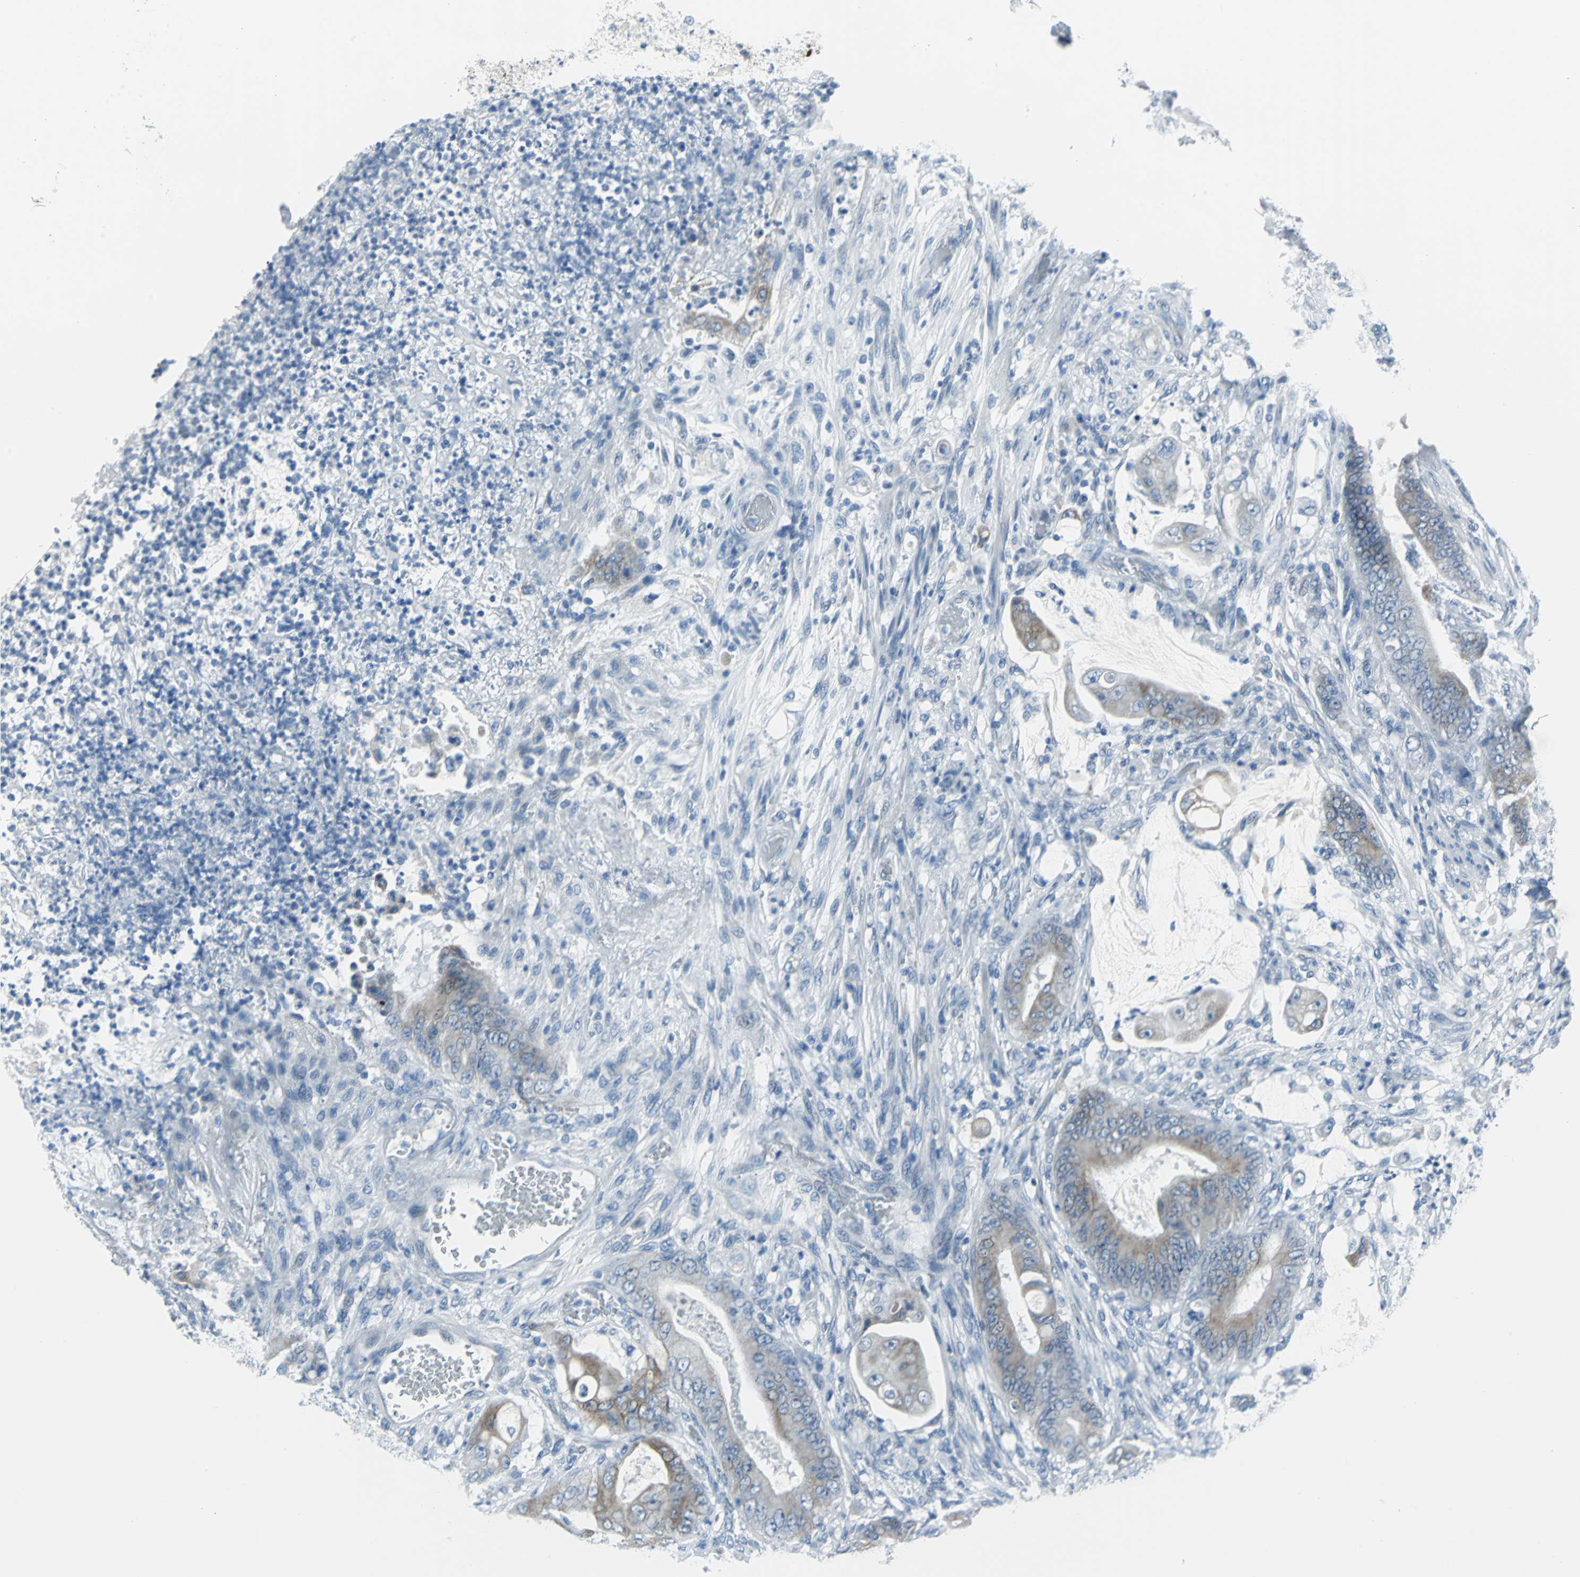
{"staining": {"intensity": "weak", "quantity": "25%-75%", "location": "cytoplasmic/membranous"}, "tissue": "stomach cancer", "cell_type": "Tumor cells", "image_type": "cancer", "snomed": [{"axis": "morphology", "description": "Adenocarcinoma, NOS"}, {"axis": "topography", "description": "Stomach"}], "caption": "Immunohistochemical staining of stomach cancer (adenocarcinoma) demonstrates weak cytoplasmic/membranous protein positivity in approximately 25%-75% of tumor cells. (DAB (3,3'-diaminobenzidine) IHC with brightfield microscopy, high magnification).", "gene": "CYB5A", "patient": {"sex": "female", "age": 73}}